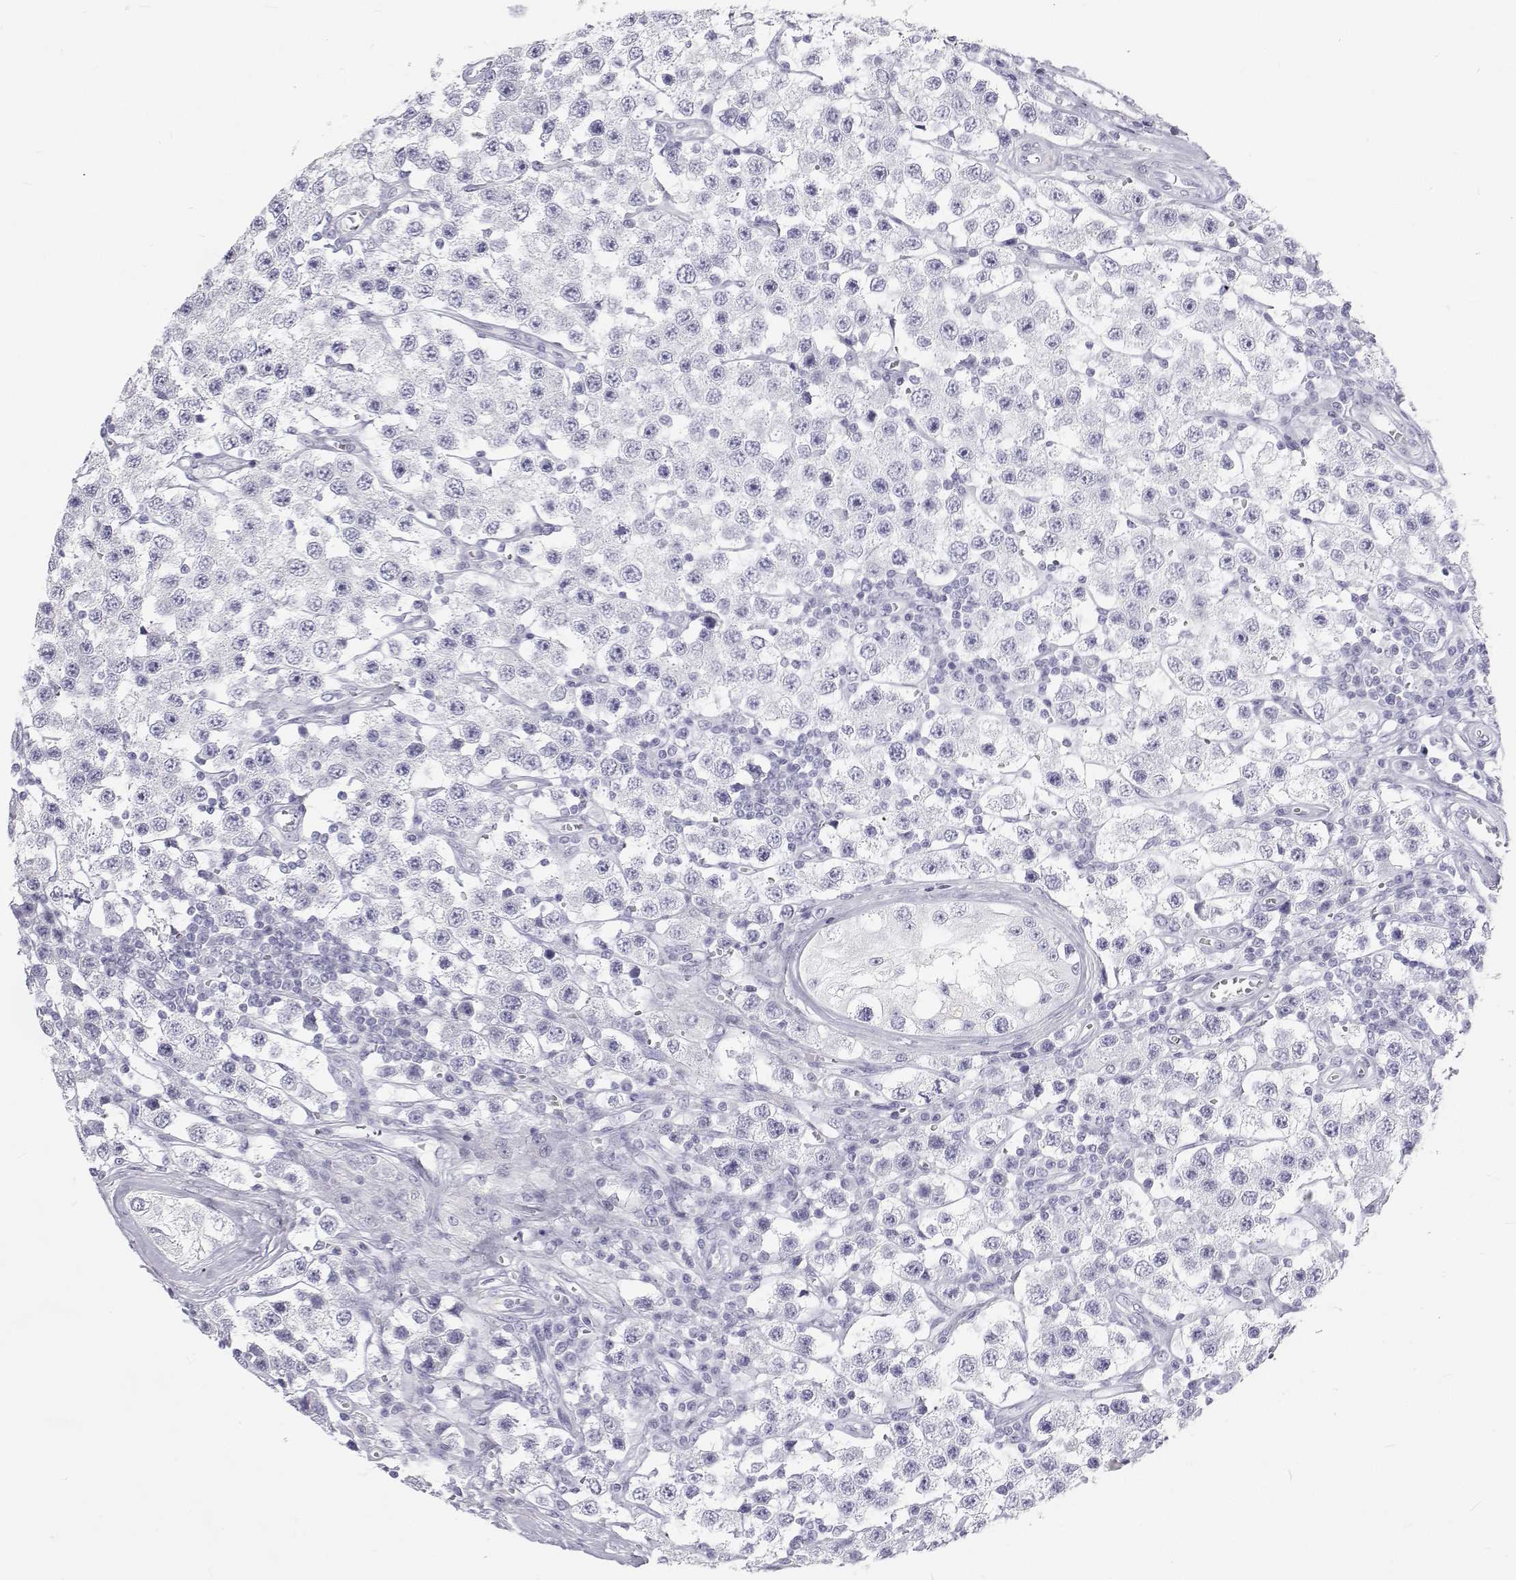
{"staining": {"intensity": "negative", "quantity": "none", "location": "none"}, "tissue": "testis cancer", "cell_type": "Tumor cells", "image_type": "cancer", "snomed": [{"axis": "morphology", "description": "Seminoma, NOS"}, {"axis": "topography", "description": "Testis"}], "caption": "DAB (3,3'-diaminobenzidine) immunohistochemical staining of testis cancer (seminoma) shows no significant staining in tumor cells.", "gene": "SFTPB", "patient": {"sex": "male", "age": 34}}